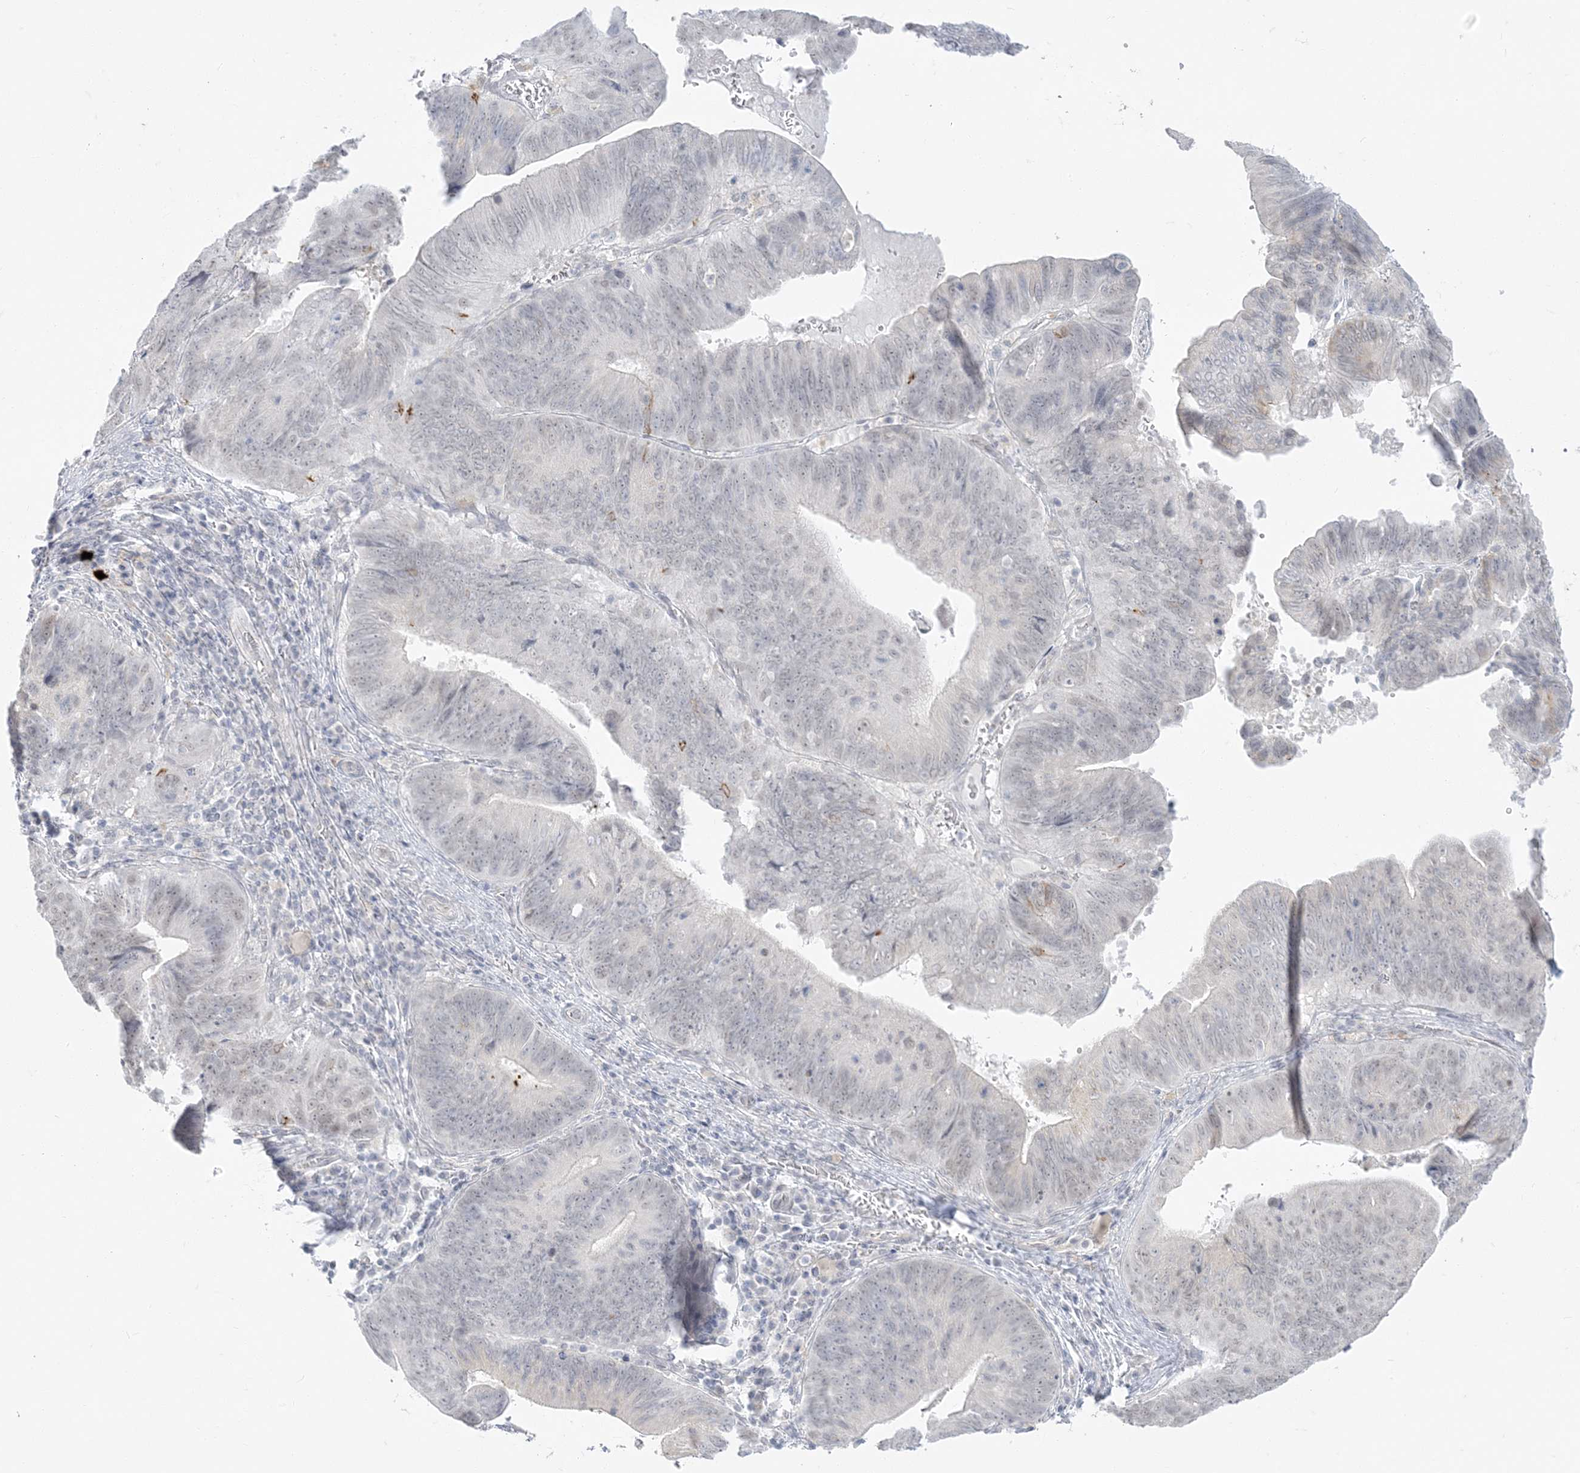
{"staining": {"intensity": "negative", "quantity": "none", "location": "none"}, "tissue": "pancreatic cancer", "cell_type": "Tumor cells", "image_type": "cancer", "snomed": [{"axis": "morphology", "description": "Adenocarcinoma, NOS"}, {"axis": "topography", "description": "Pancreas"}], "caption": "Tumor cells show no significant staining in pancreatic cancer.", "gene": "ZC3H6", "patient": {"sex": "male", "age": 63}}